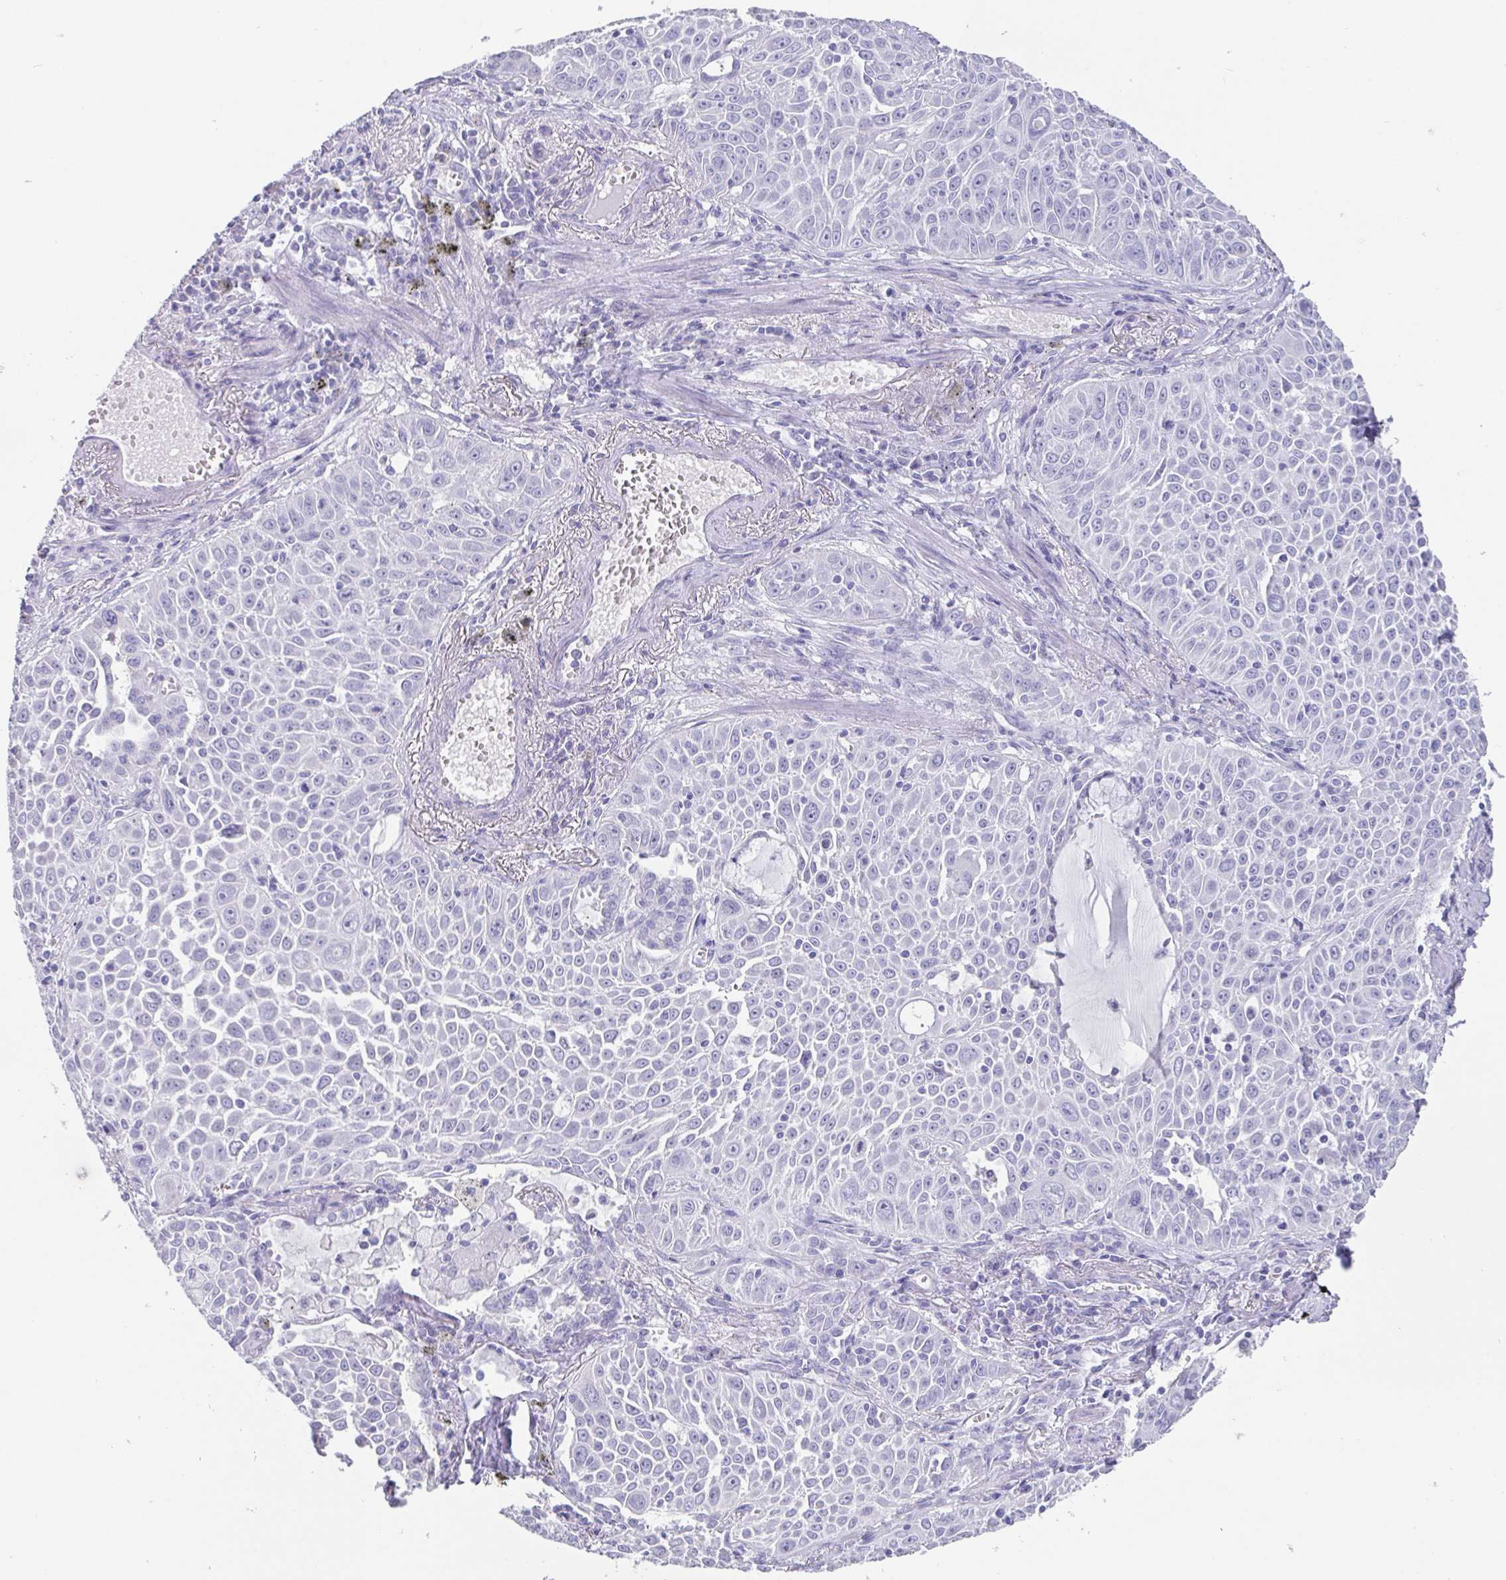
{"staining": {"intensity": "negative", "quantity": "none", "location": "none"}, "tissue": "lung cancer", "cell_type": "Tumor cells", "image_type": "cancer", "snomed": [{"axis": "morphology", "description": "Squamous cell carcinoma, NOS"}, {"axis": "morphology", "description": "Squamous cell carcinoma, metastatic, NOS"}, {"axis": "topography", "description": "Lymph node"}, {"axis": "topography", "description": "Lung"}], "caption": "IHC of human lung squamous cell carcinoma shows no staining in tumor cells.", "gene": "SCGN", "patient": {"sex": "female", "age": 62}}